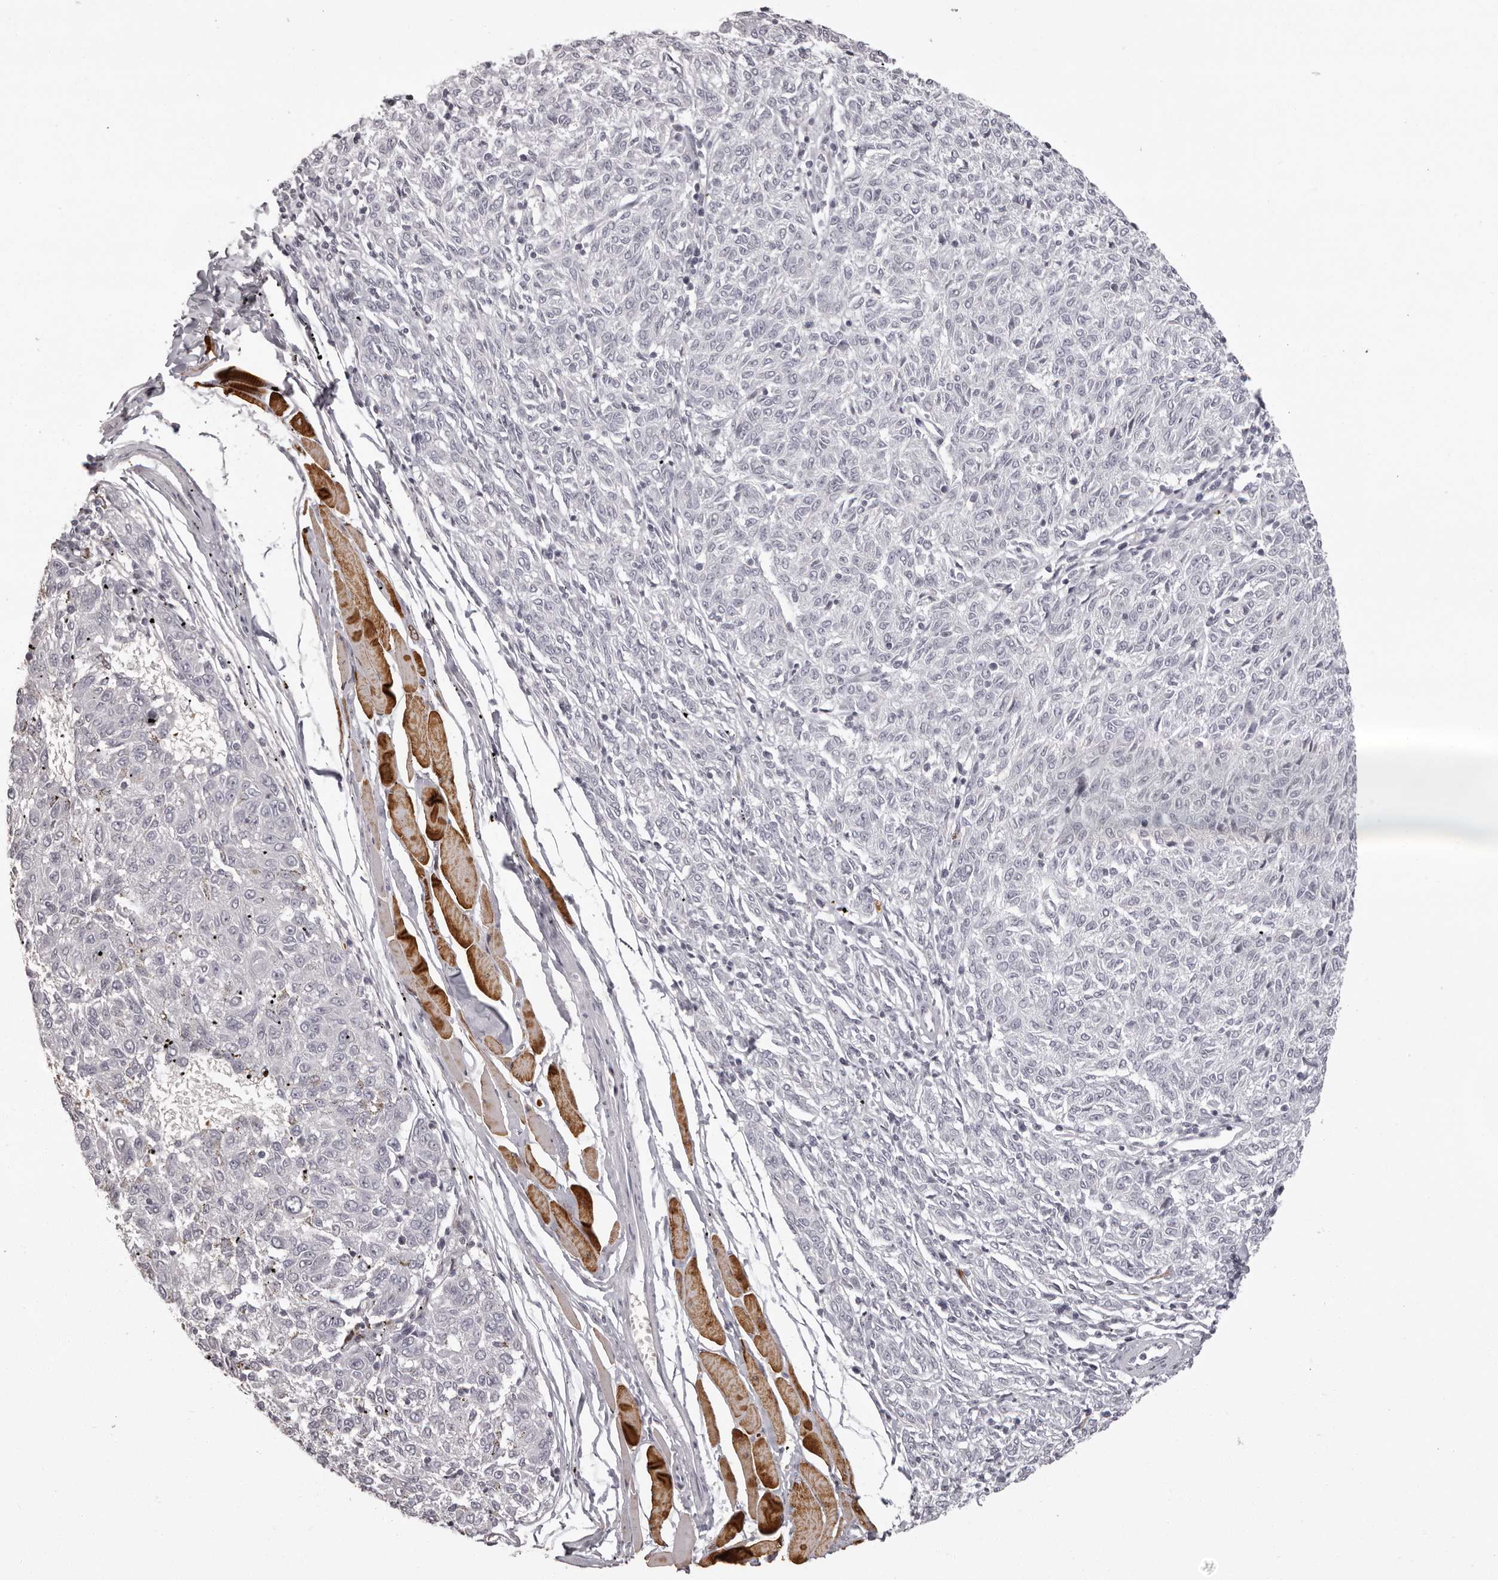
{"staining": {"intensity": "negative", "quantity": "none", "location": "none"}, "tissue": "melanoma", "cell_type": "Tumor cells", "image_type": "cancer", "snomed": [{"axis": "morphology", "description": "Malignant melanoma, NOS"}, {"axis": "topography", "description": "Skin"}], "caption": "This is an immunohistochemistry image of human melanoma. There is no positivity in tumor cells.", "gene": "C8orf74", "patient": {"sex": "female", "age": 72}}